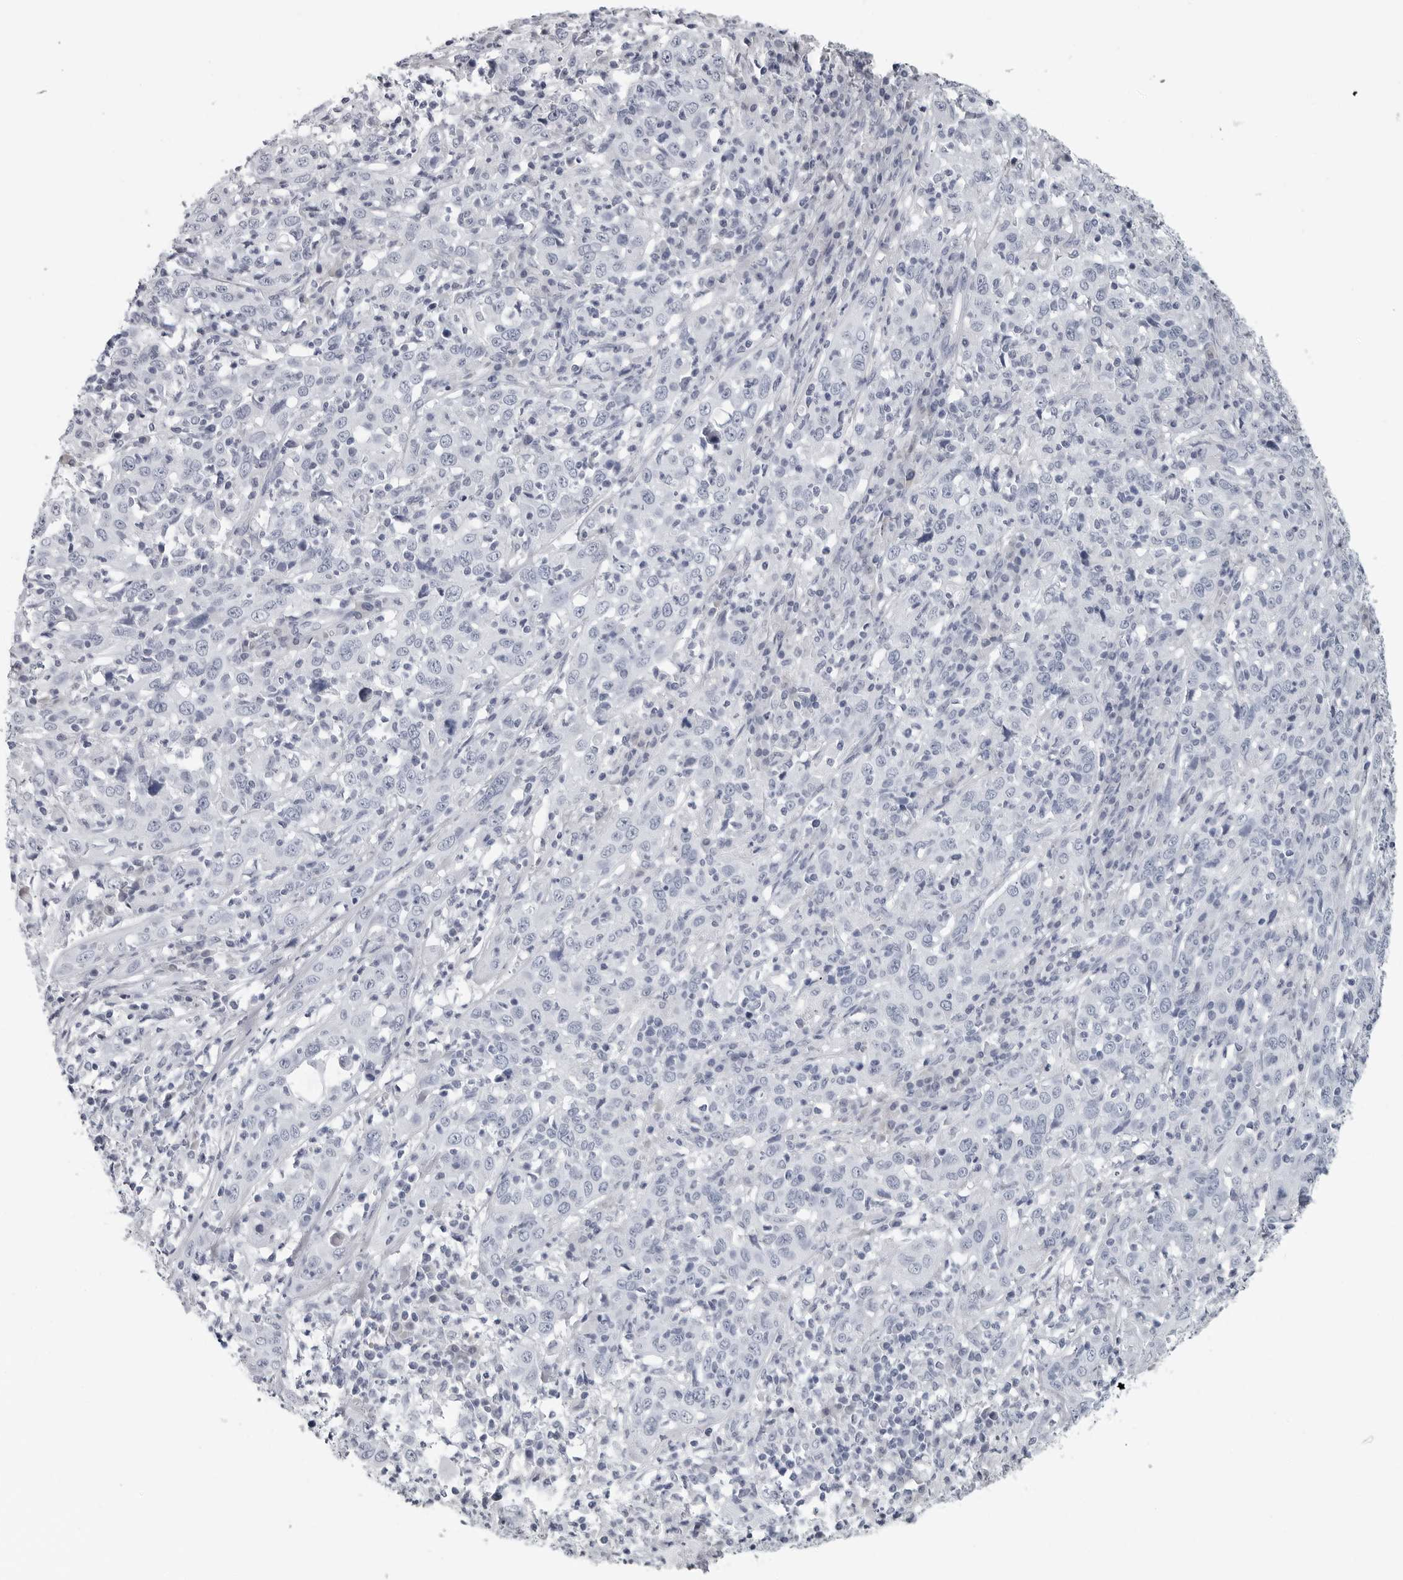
{"staining": {"intensity": "negative", "quantity": "none", "location": "none"}, "tissue": "cervical cancer", "cell_type": "Tumor cells", "image_type": "cancer", "snomed": [{"axis": "morphology", "description": "Squamous cell carcinoma, NOS"}, {"axis": "topography", "description": "Cervix"}], "caption": "A high-resolution image shows immunohistochemistry (IHC) staining of cervical cancer, which displays no significant staining in tumor cells.", "gene": "AMPD1", "patient": {"sex": "female", "age": 46}}